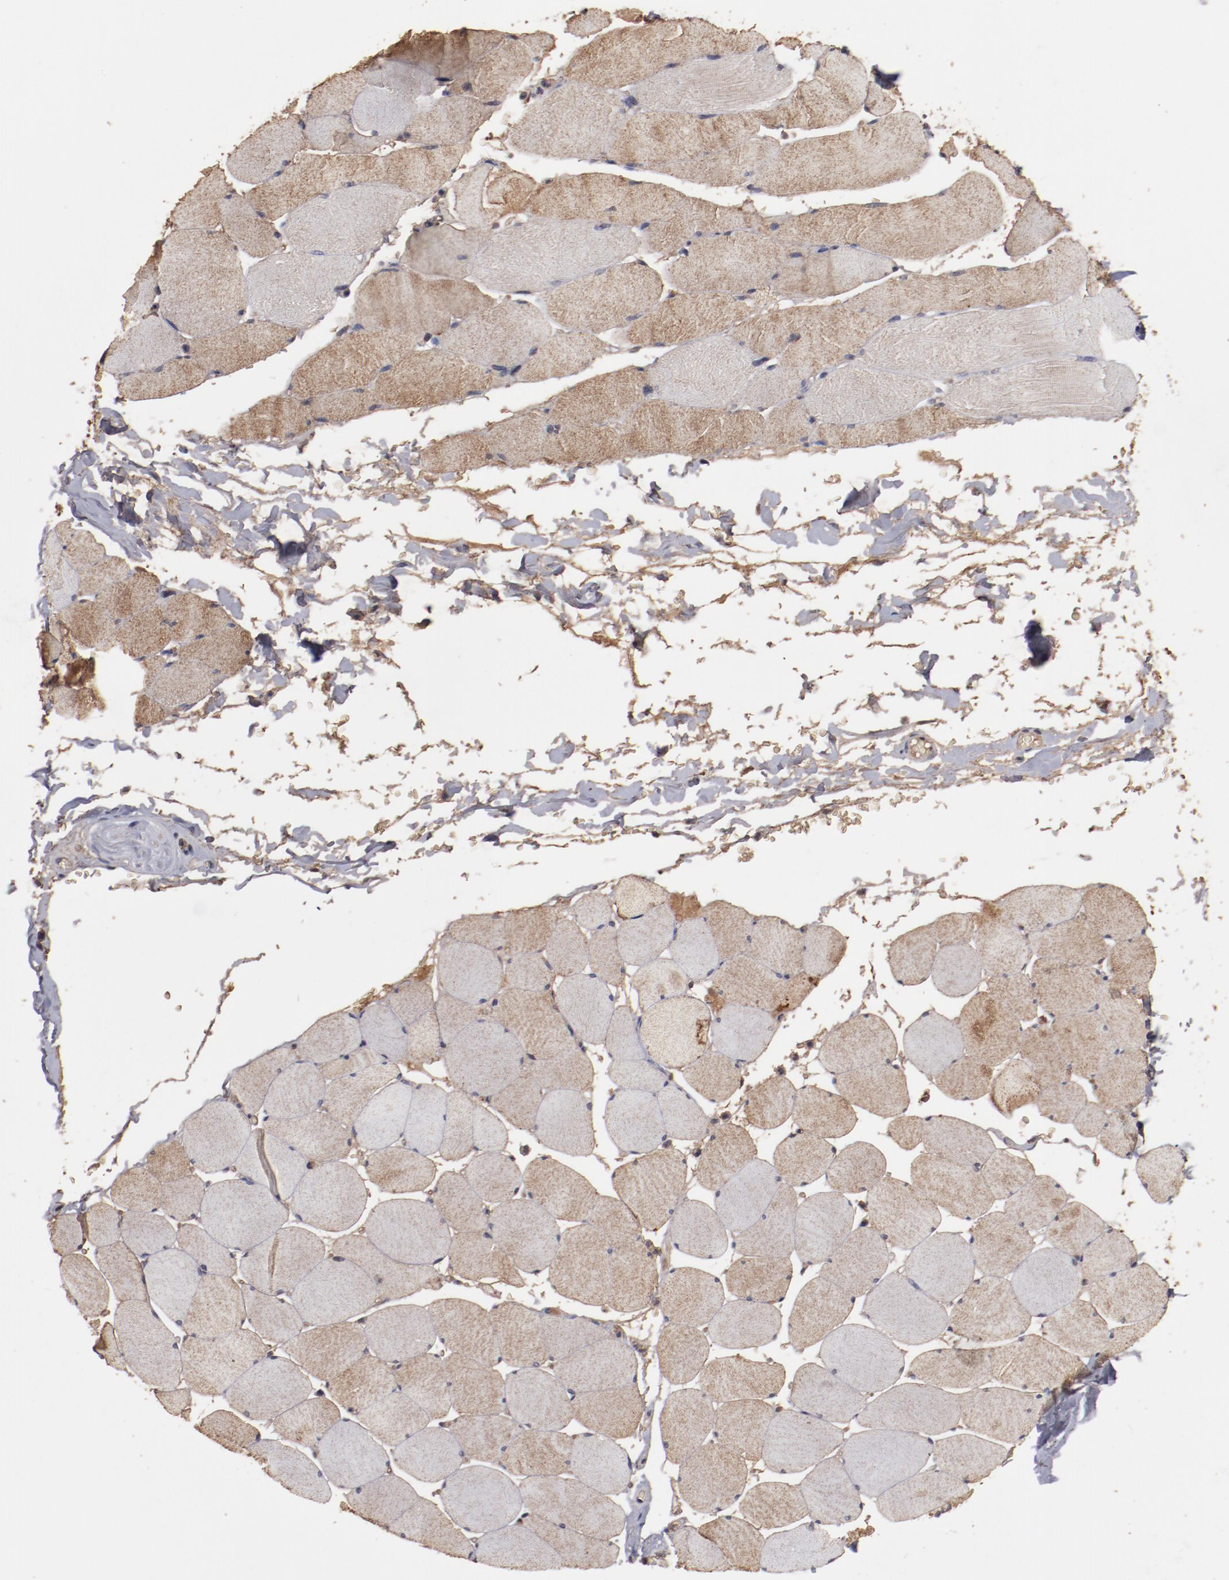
{"staining": {"intensity": "moderate", "quantity": ">75%", "location": "cytoplasmic/membranous"}, "tissue": "skeletal muscle", "cell_type": "Myocytes", "image_type": "normal", "snomed": [{"axis": "morphology", "description": "Normal tissue, NOS"}, {"axis": "topography", "description": "Skeletal muscle"}], "caption": "Immunohistochemical staining of normal human skeletal muscle demonstrates medium levels of moderate cytoplasmic/membranous expression in approximately >75% of myocytes. (brown staining indicates protein expression, while blue staining denotes nuclei).", "gene": "TENM1", "patient": {"sex": "male", "age": 62}}